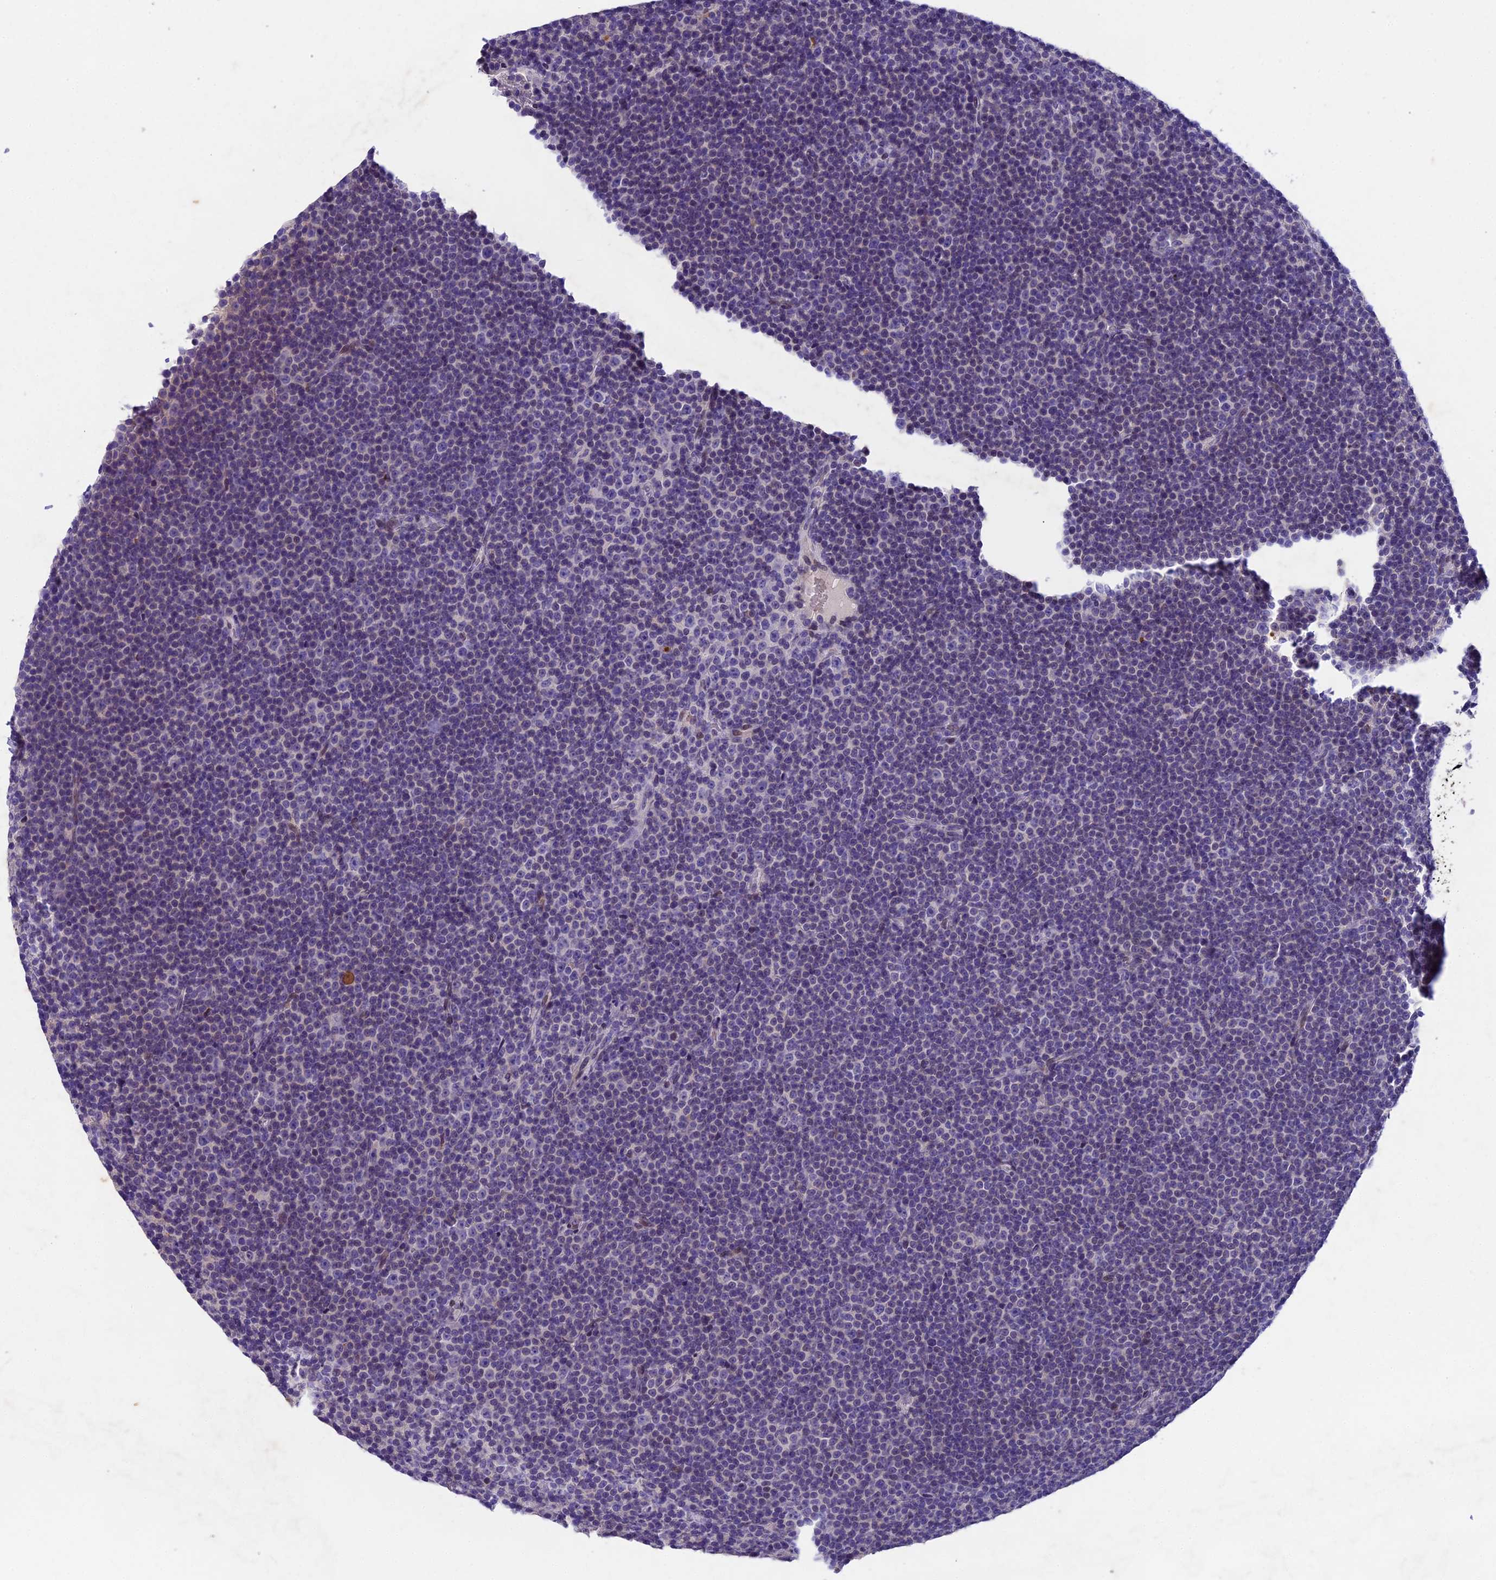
{"staining": {"intensity": "negative", "quantity": "none", "location": "none"}, "tissue": "lymphoma", "cell_type": "Tumor cells", "image_type": "cancer", "snomed": [{"axis": "morphology", "description": "Malignant lymphoma, non-Hodgkin's type, Low grade"}, {"axis": "topography", "description": "Lymph node"}], "caption": "DAB immunohistochemical staining of lymphoma displays no significant staining in tumor cells.", "gene": "IFT140", "patient": {"sex": "female", "age": 67}}